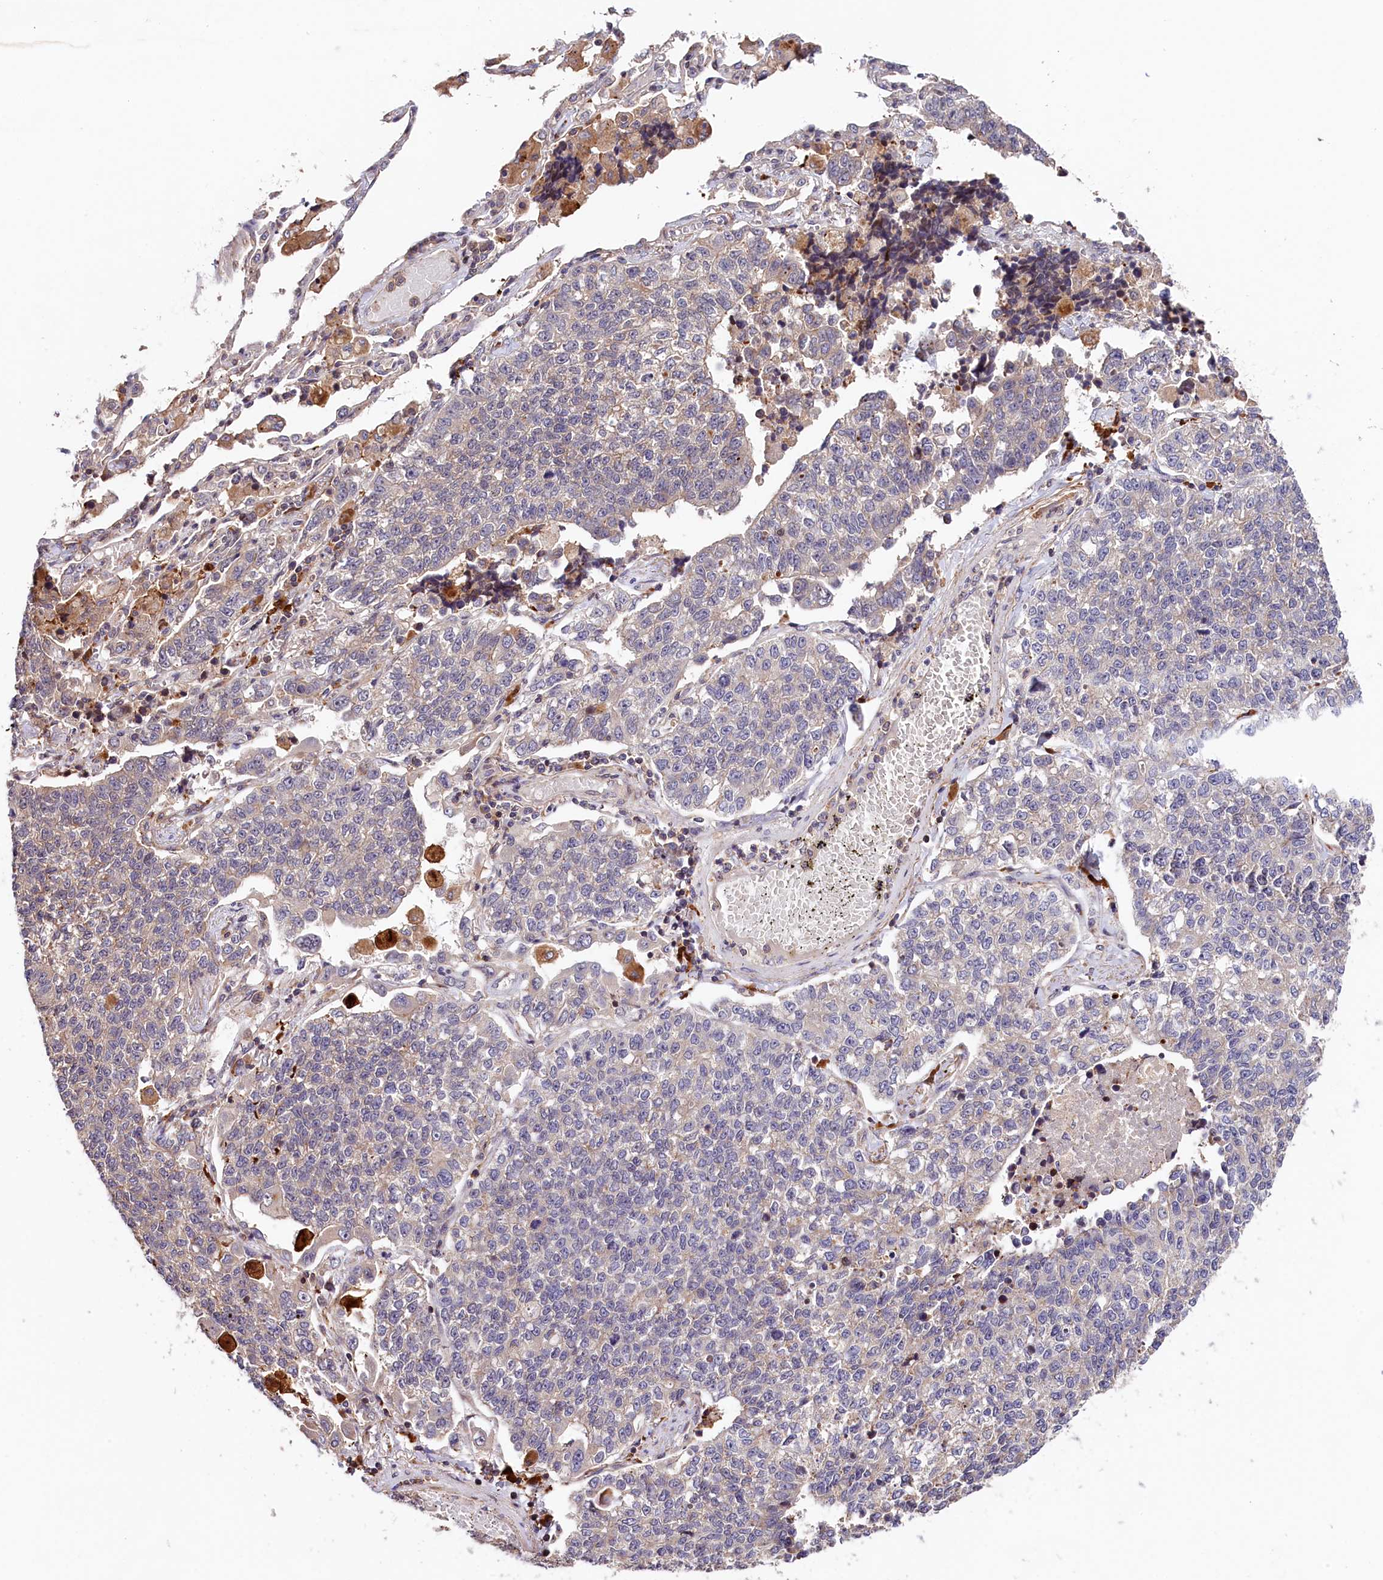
{"staining": {"intensity": "negative", "quantity": "none", "location": "none"}, "tissue": "lung cancer", "cell_type": "Tumor cells", "image_type": "cancer", "snomed": [{"axis": "morphology", "description": "Adenocarcinoma, NOS"}, {"axis": "topography", "description": "Lung"}], "caption": "This is an immunohistochemistry (IHC) photomicrograph of human lung adenocarcinoma. There is no positivity in tumor cells.", "gene": "CACNA1H", "patient": {"sex": "male", "age": 49}}